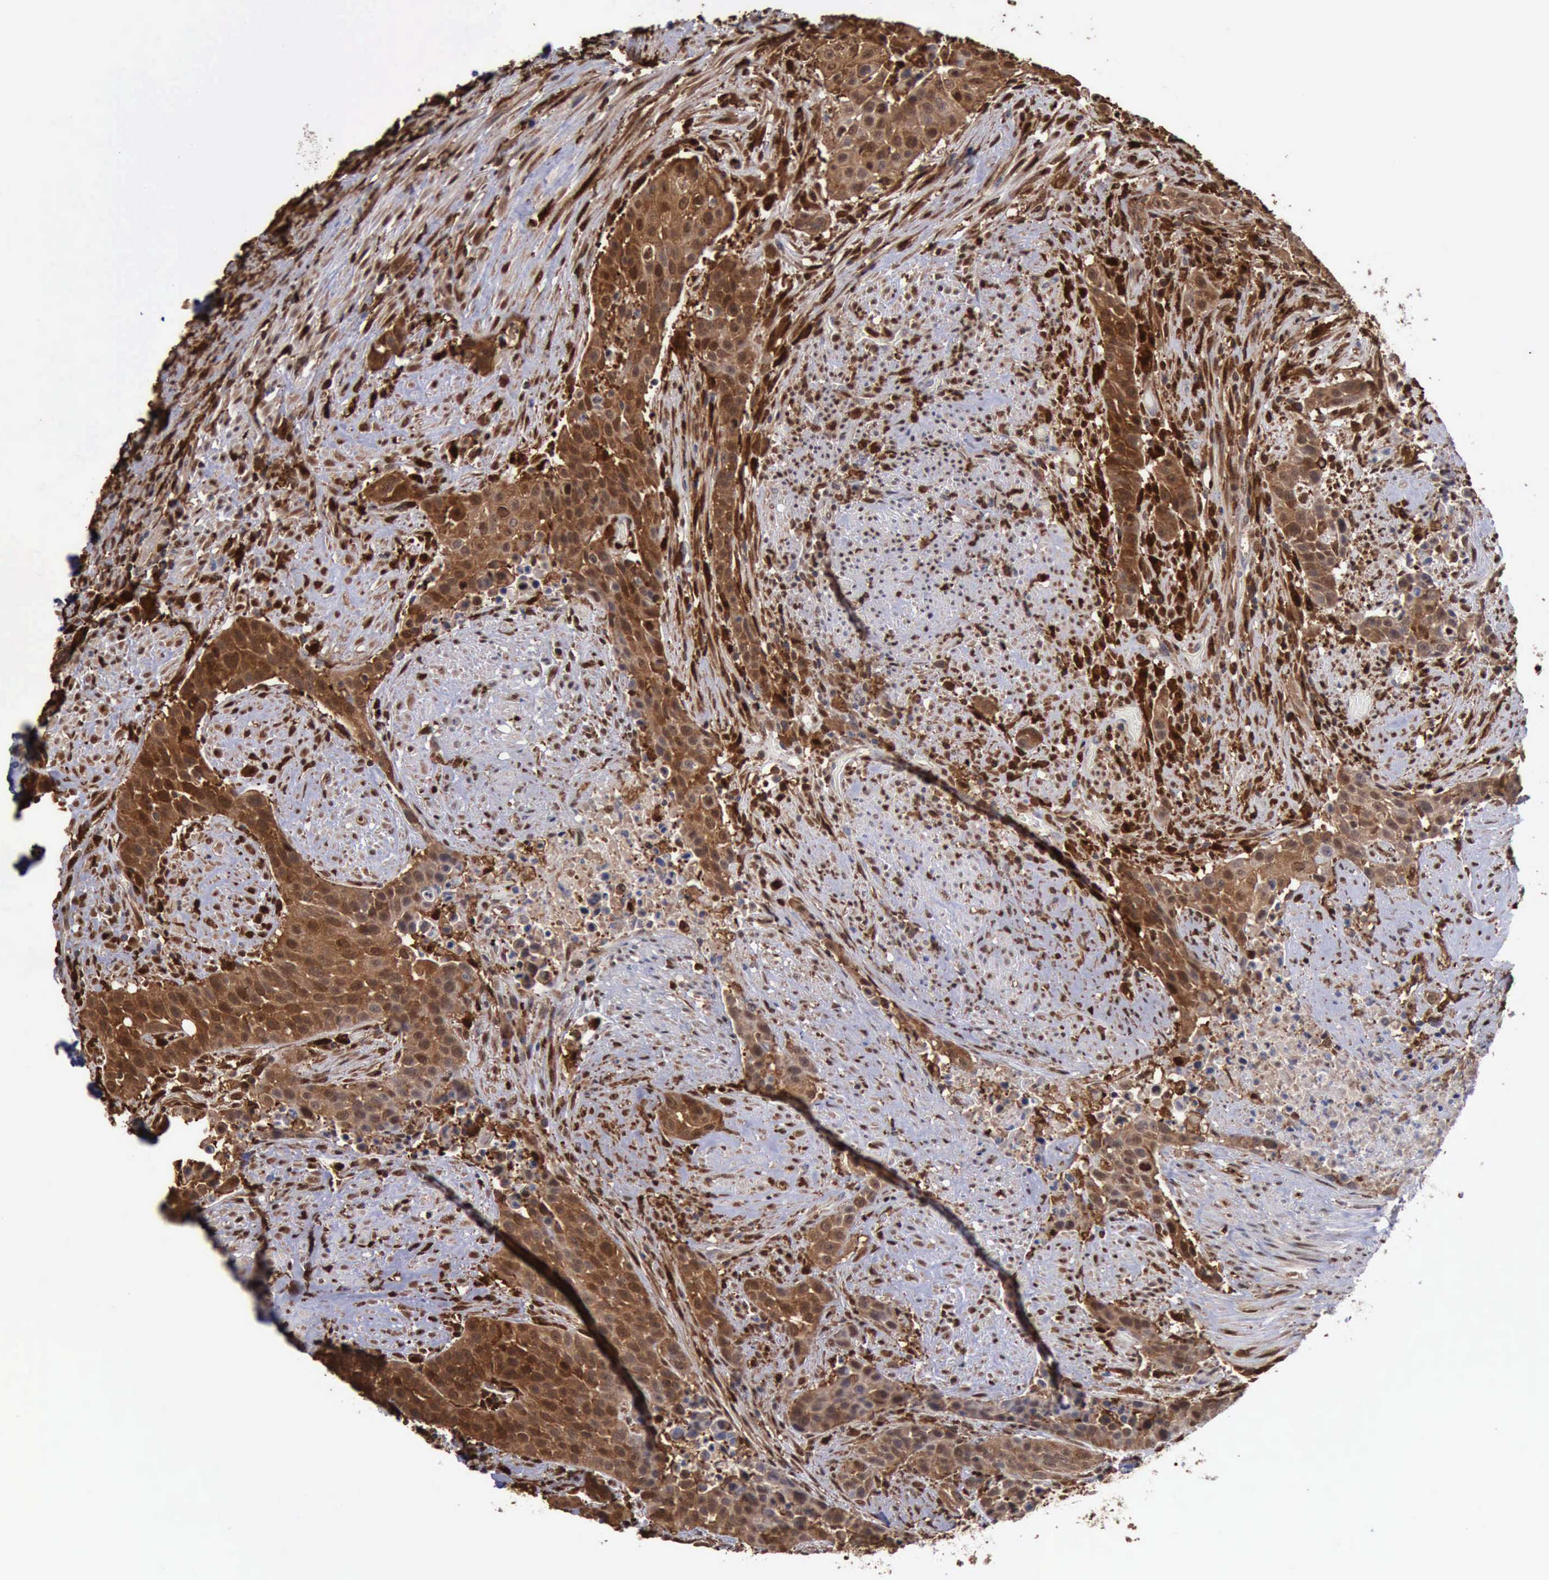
{"staining": {"intensity": "strong", "quantity": ">75%", "location": "cytoplasmic/membranous,nuclear"}, "tissue": "urothelial cancer", "cell_type": "Tumor cells", "image_type": "cancer", "snomed": [{"axis": "morphology", "description": "Urothelial carcinoma, High grade"}, {"axis": "topography", "description": "Urinary bladder"}], "caption": "A high amount of strong cytoplasmic/membranous and nuclear staining is appreciated in about >75% of tumor cells in urothelial cancer tissue.", "gene": "STAT1", "patient": {"sex": "male", "age": 74}}